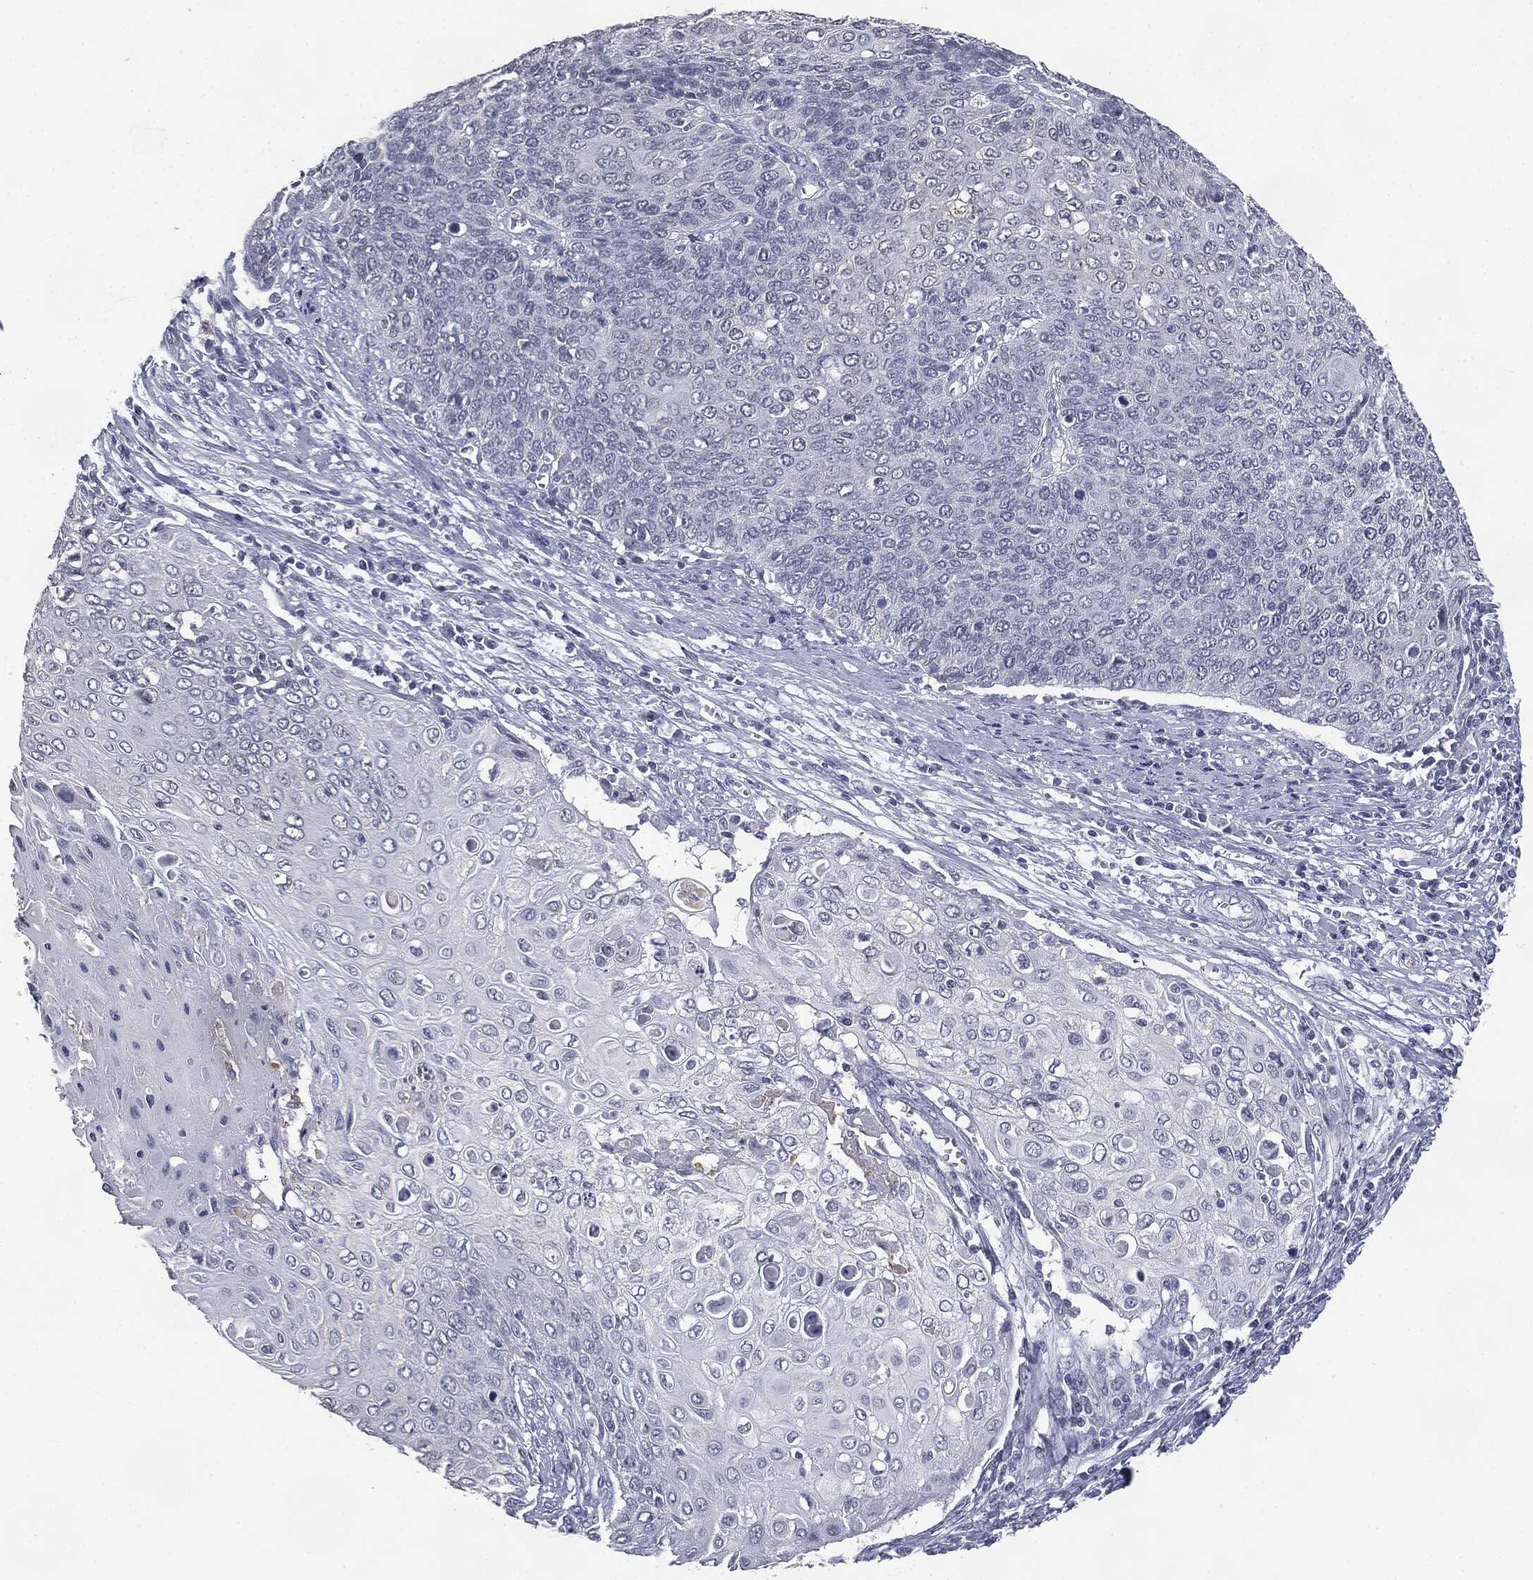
{"staining": {"intensity": "negative", "quantity": "none", "location": "none"}, "tissue": "cervical cancer", "cell_type": "Tumor cells", "image_type": "cancer", "snomed": [{"axis": "morphology", "description": "Squamous cell carcinoma, NOS"}, {"axis": "topography", "description": "Cervix"}], "caption": "Image shows no significant protein positivity in tumor cells of squamous cell carcinoma (cervical).", "gene": "SLC2A2", "patient": {"sex": "female", "age": 39}}